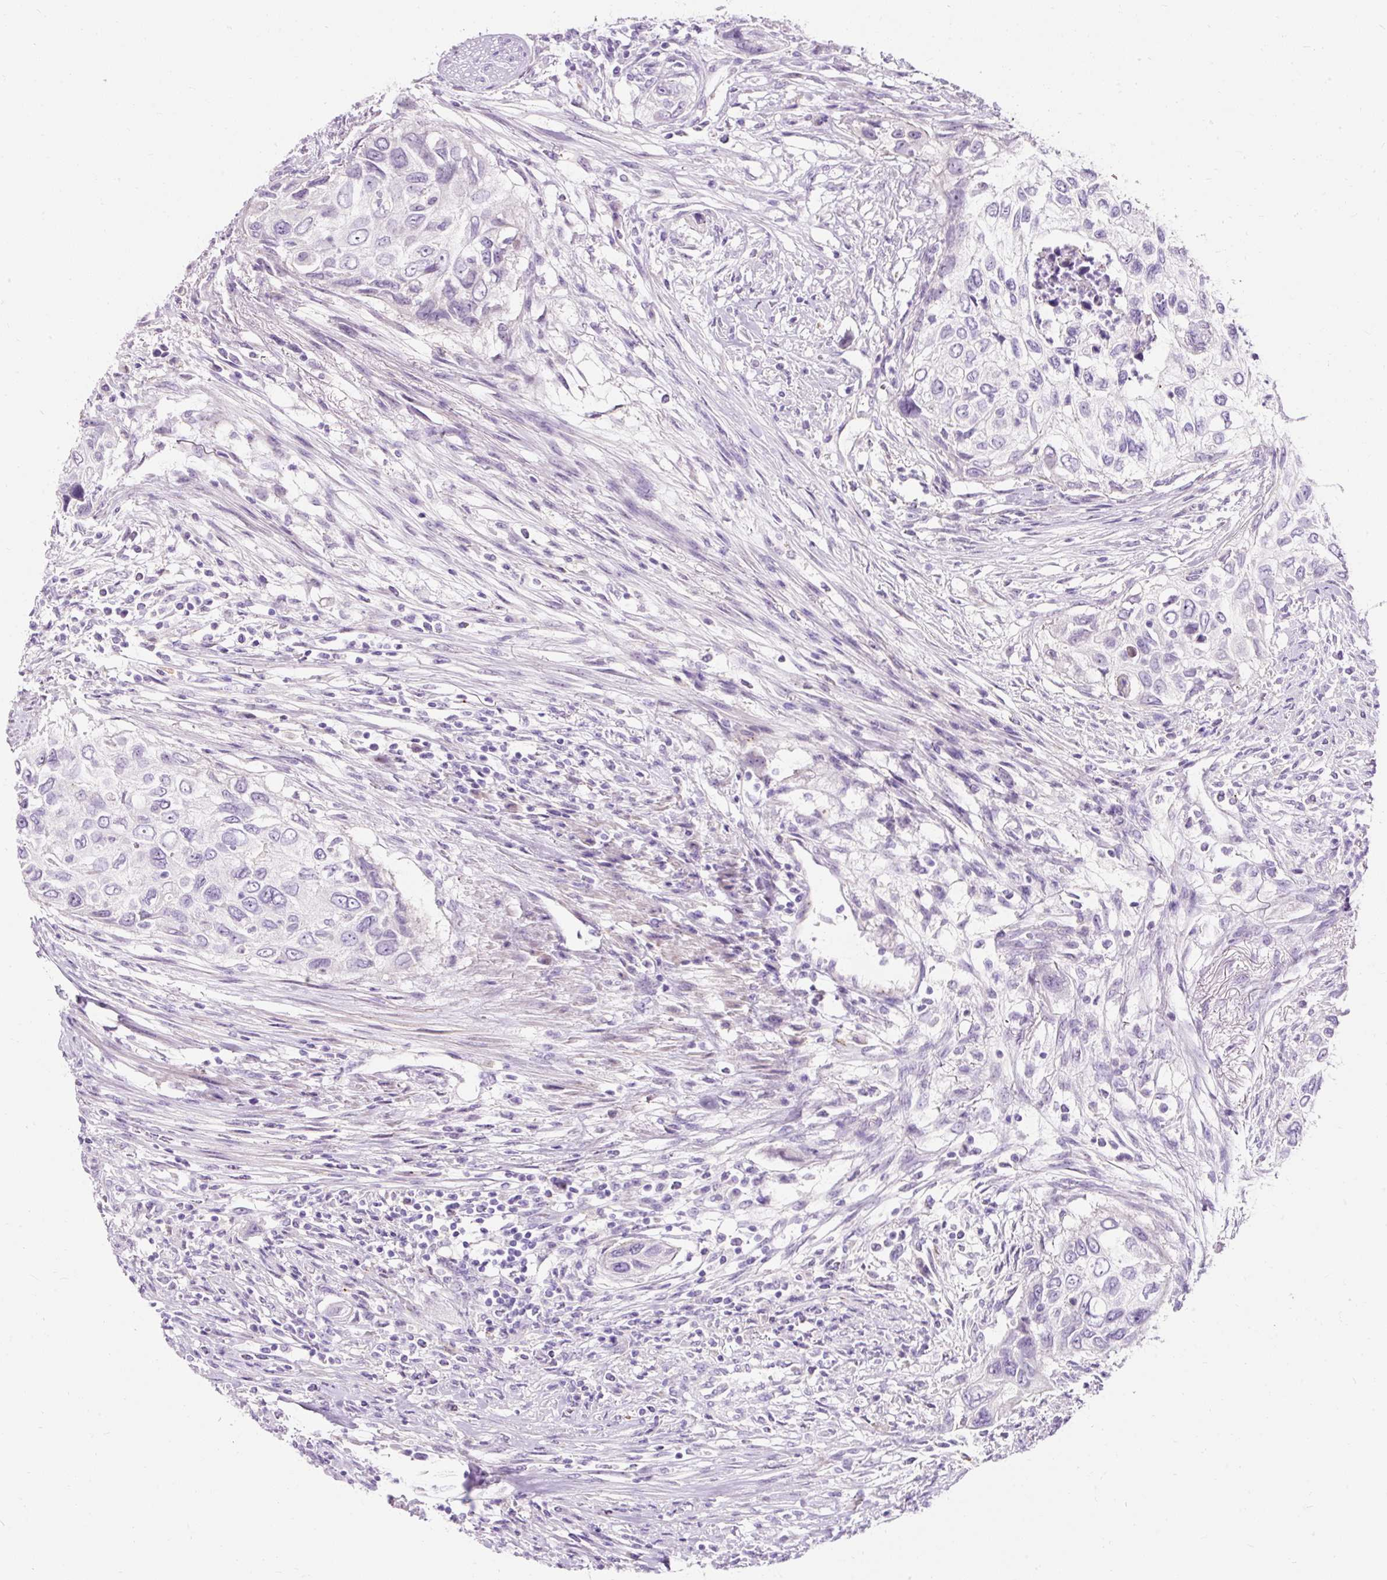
{"staining": {"intensity": "negative", "quantity": "none", "location": "none"}, "tissue": "urothelial cancer", "cell_type": "Tumor cells", "image_type": "cancer", "snomed": [{"axis": "morphology", "description": "Urothelial carcinoma, High grade"}, {"axis": "topography", "description": "Urinary bladder"}], "caption": "Image shows no significant protein positivity in tumor cells of urothelial carcinoma (high-grade).", "gene": "CLDN25", "patient": {"sex": "female", "age": 60}}